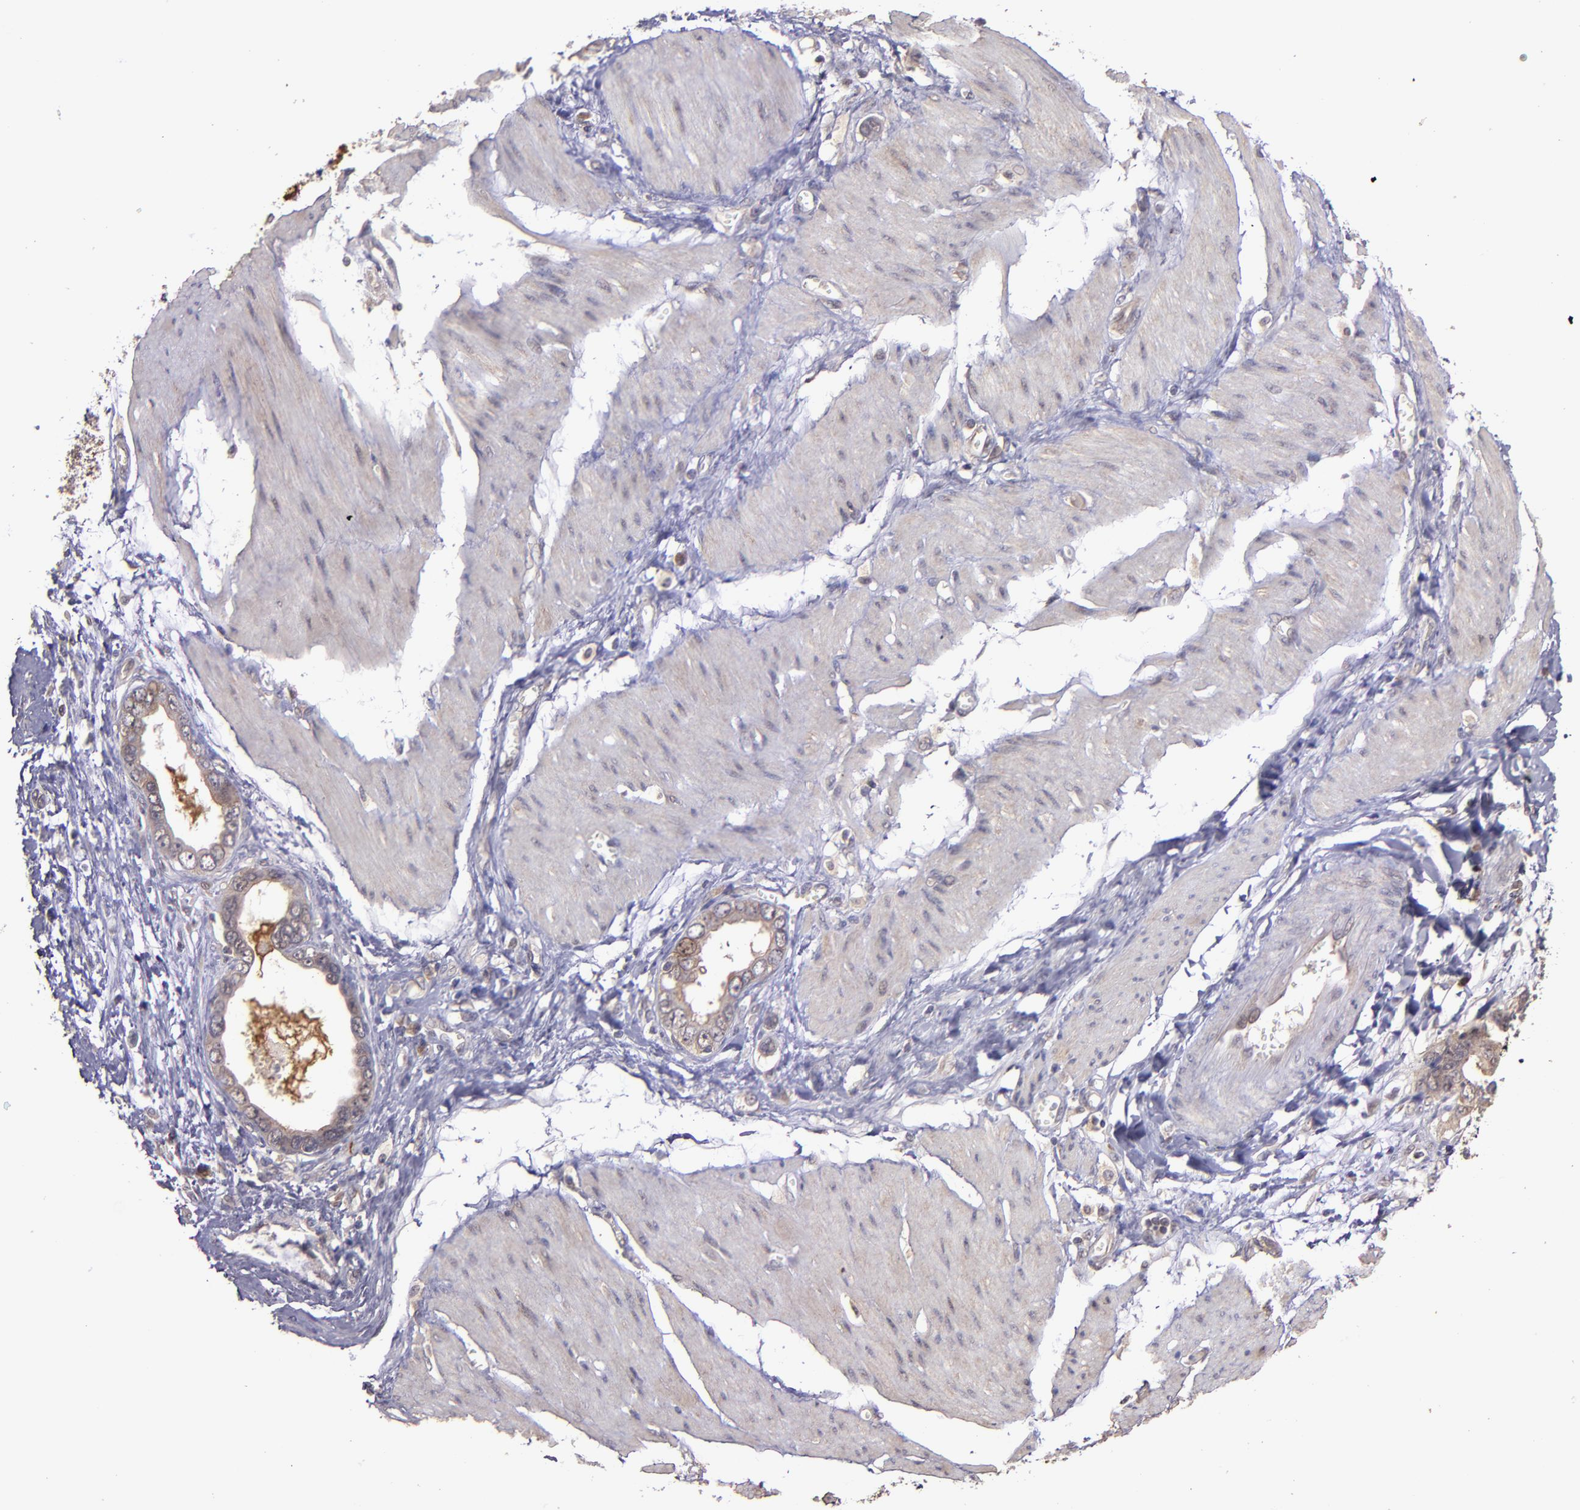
{"staining": {"intensity": "weak", "quantity": ">75%", "location": "cytoplasmic/membranous"}, "tissue": "stomach cancer", "cell_type": "Tumor cells", "image_type": "cancer", "snomed": [{"axis": "morphology", "description": "Adenocarcinoma, NOS"}, {"axis": "topography", "description": "Stomach"}], "caption": "Human adenocarcinoma (stomach) stained with a brown dye reveals weak cytoplasmic/membranous positive positivity in approximately >75% of tumor cells.", "gene": "FTSJ1", "patient": {"sex": "male", "age": 78}}